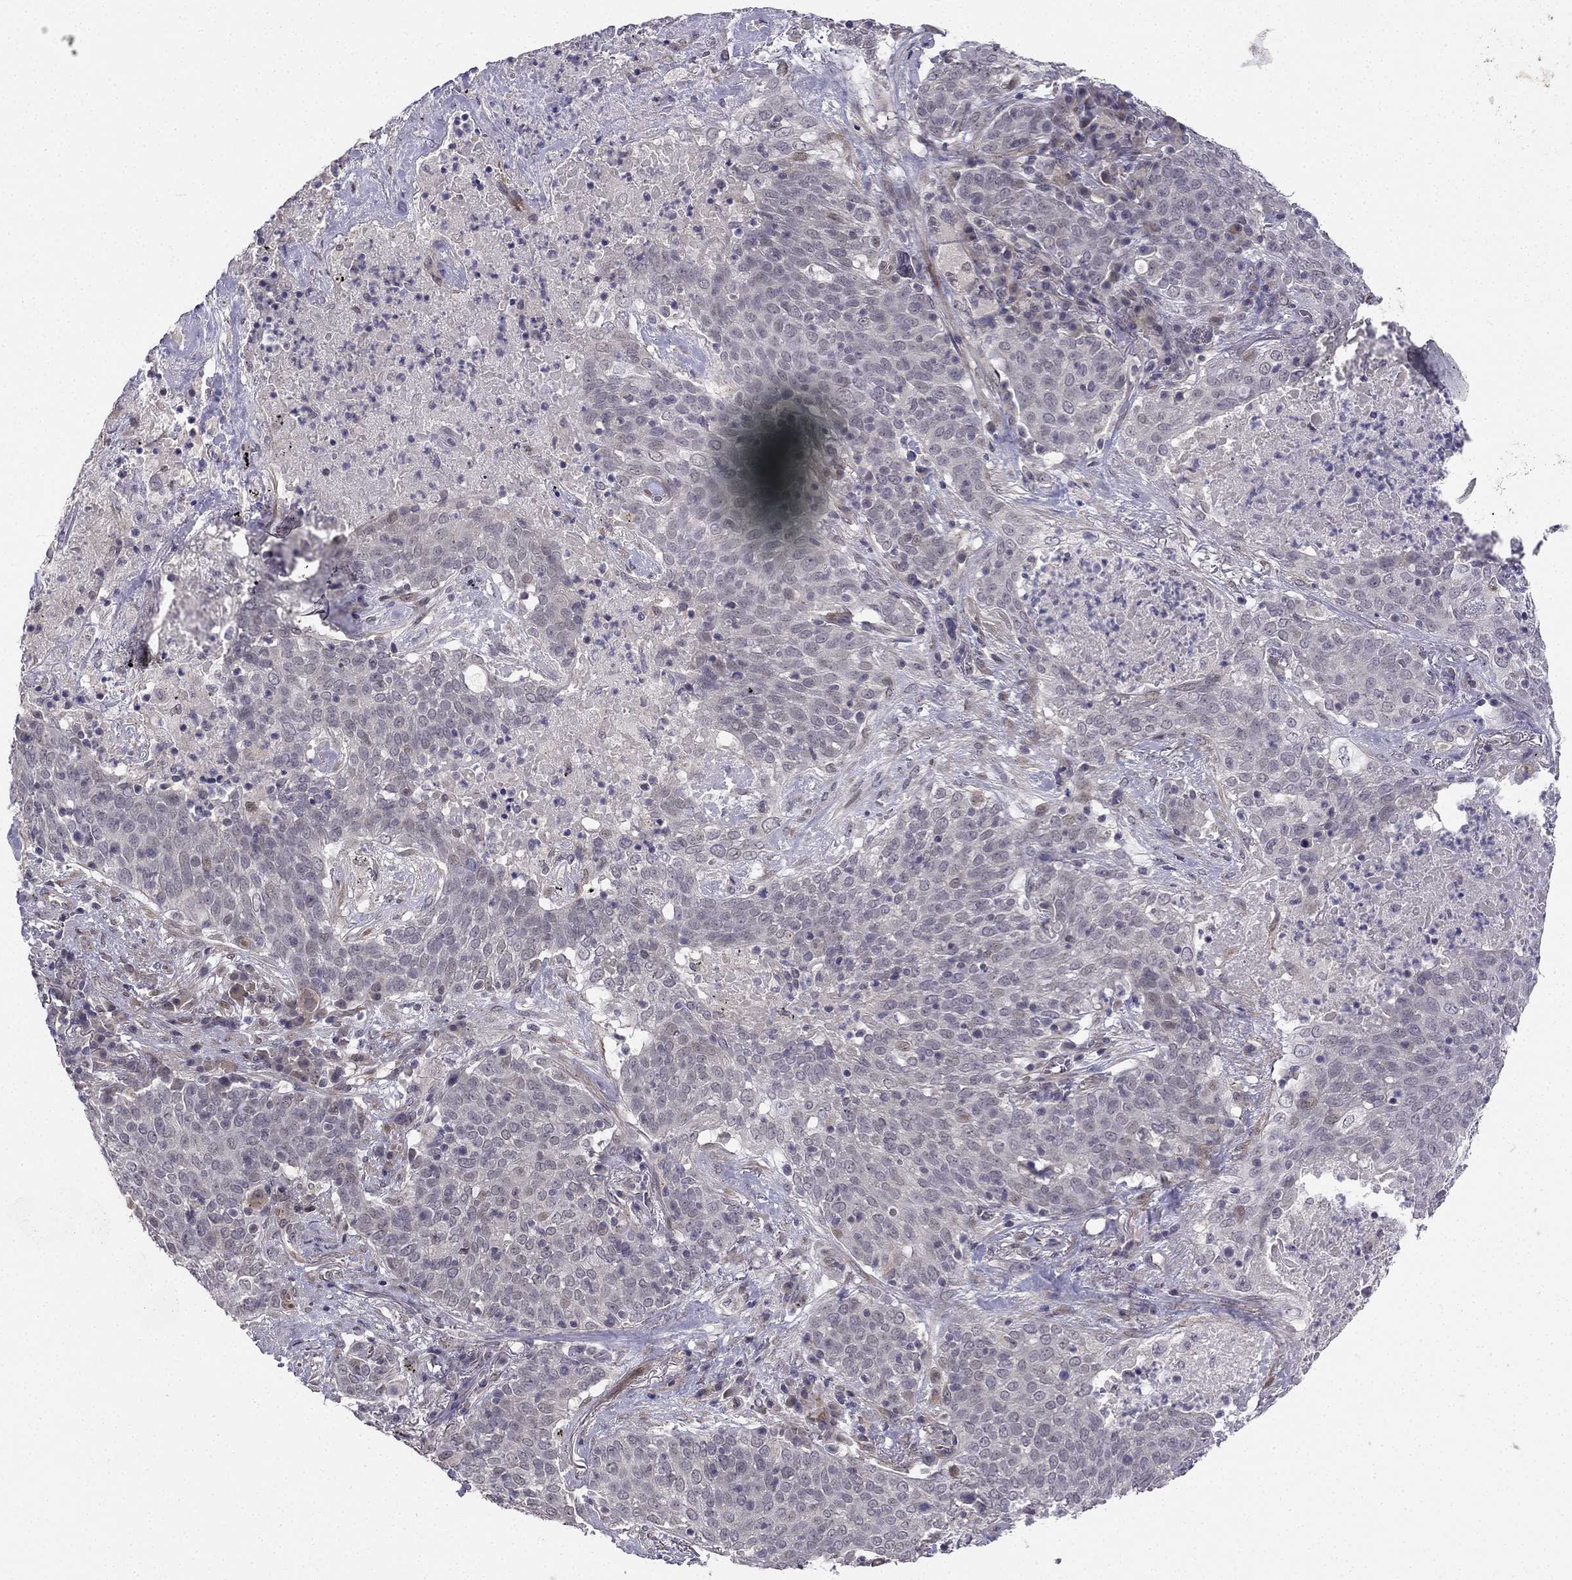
{"staining": {"intensity": "negative", "quantity": "none", "location": "none"}, "tissue": "lung cancer", "cell_type": "Tumor cells", "image_type": "cancer", "snomed": [{"axis": "morphology", "description": "Squamous cell carcinoma, NOS"}, {"axis": "topography", "description": "Lung"}], "caption": "IHC of lung cancer shows no positivity in tumor cells.", "gene": "CHST8", "patient": {"sex": "male", "age": 82}}